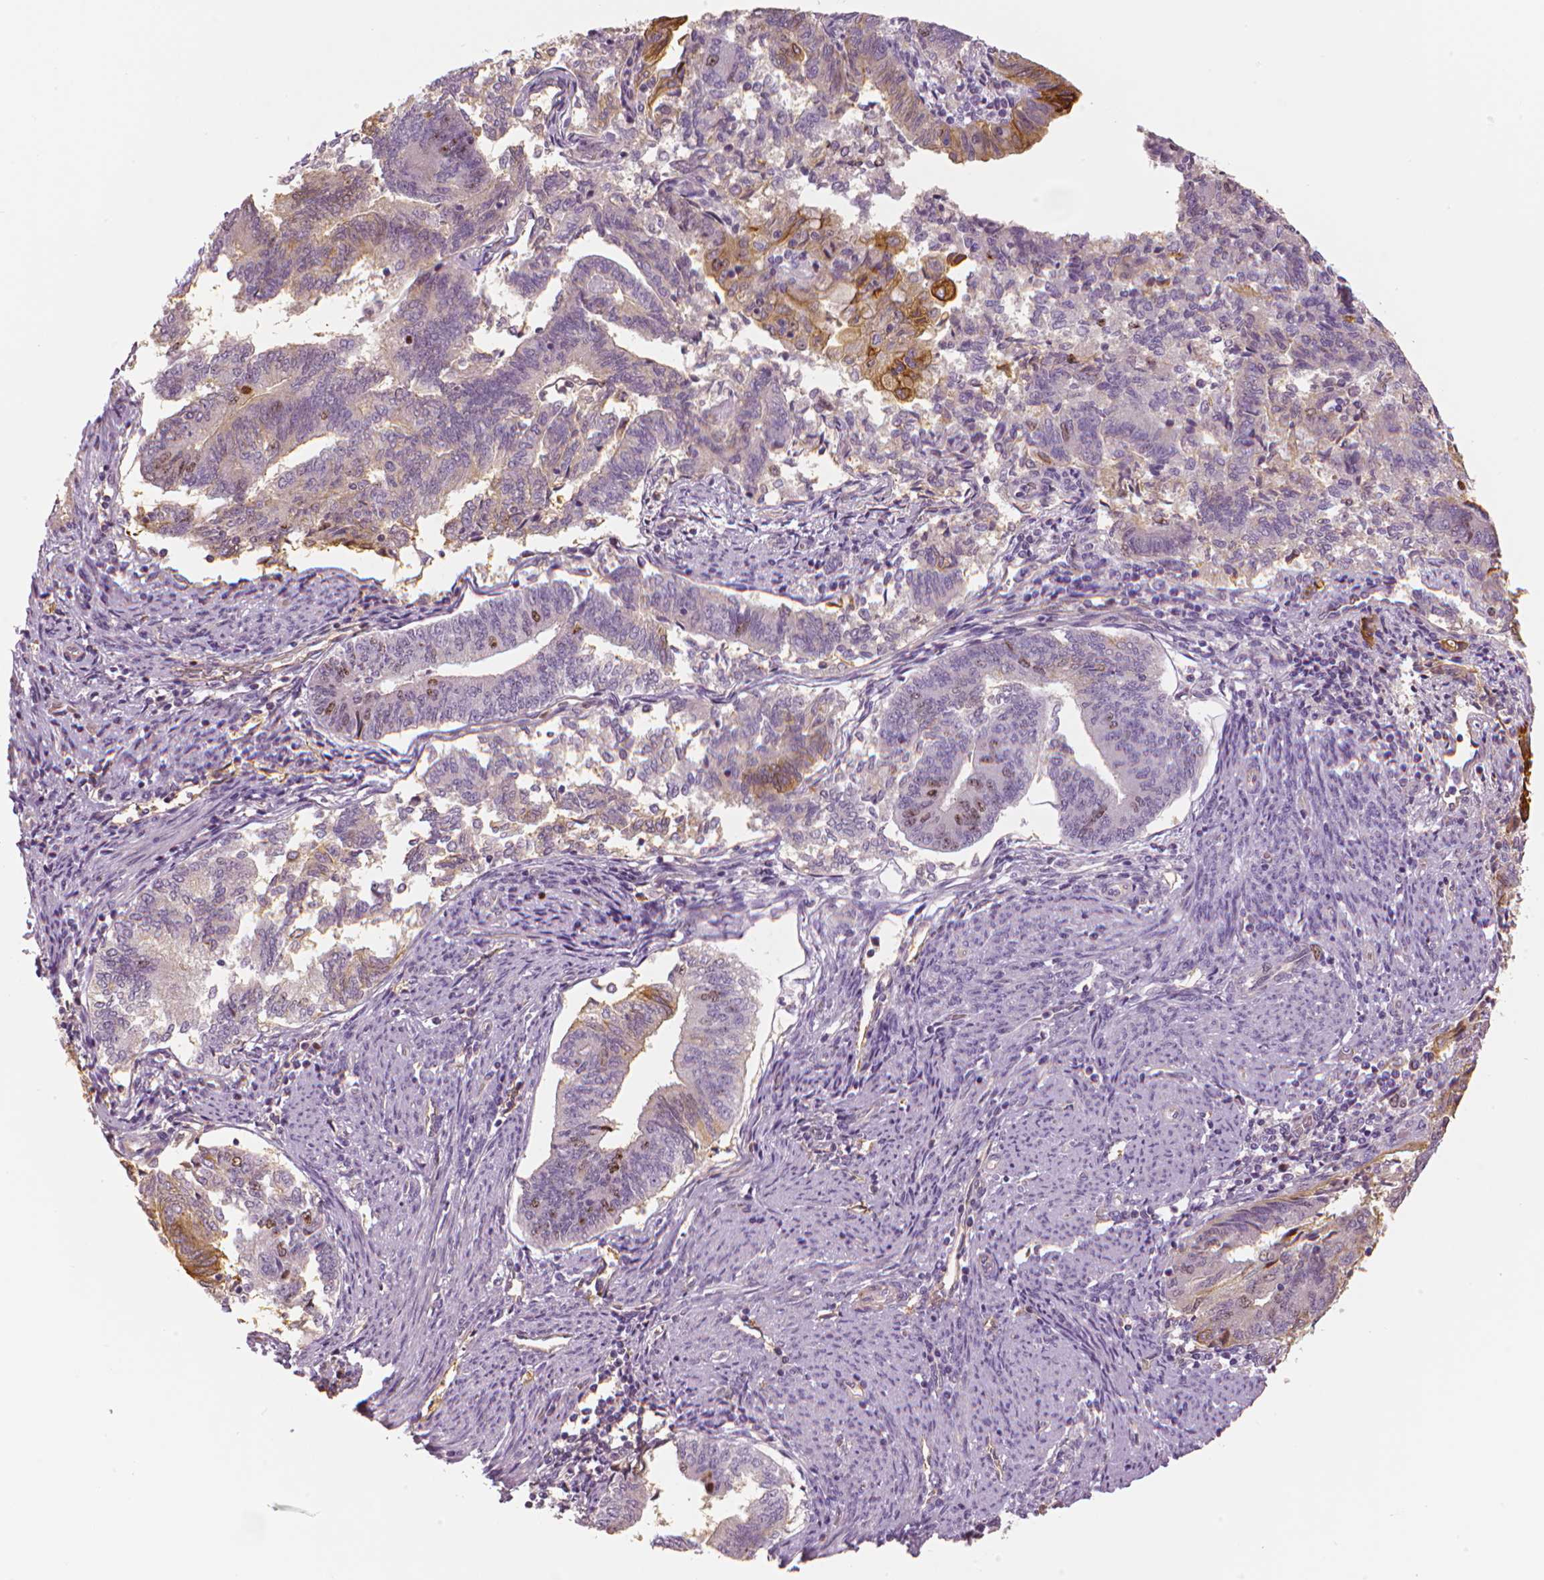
{"staining": {"intensity": "moderate", "quantity": "<25%", "location": "cytoplasmic/membranous"}, "tissue": "endometrial cancer", "cell_type": "Tumor cells", "image_type": "cancer", "snomed": [{"axis": "morphology", "description": "Adenocarcinoma, NOS"}, {"axis": "topography", "description": "Endometrium"}], "caption": "Protein expression analysis of human endometrial adenocarcinoma reveals moderate cytoplasmic/membranous staining in about <25% of tumor cells.", "gene": "MKI67", "patient": {"sex": "female", "age": 65}}